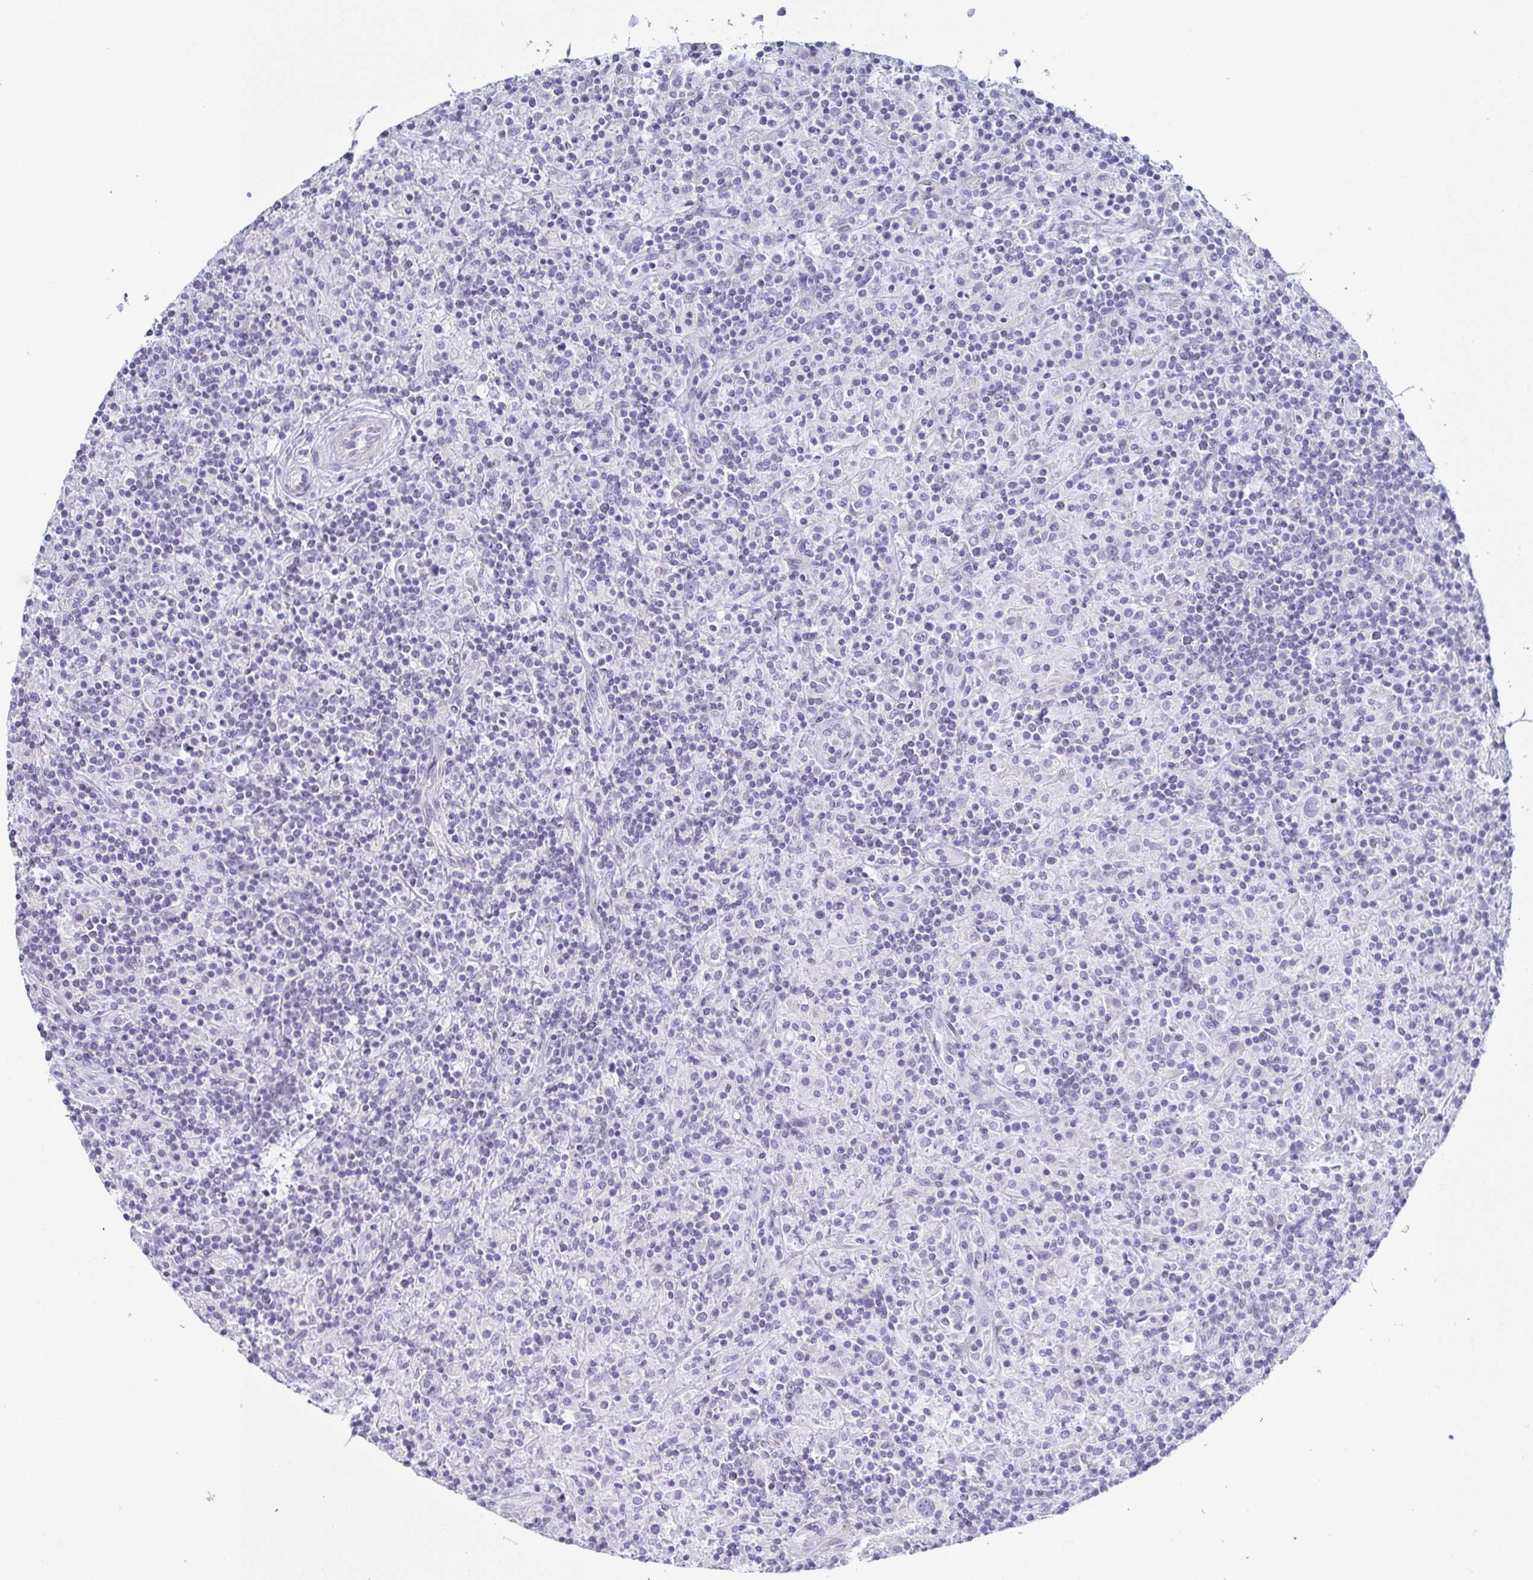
{"staining": {"intensity": "negative", "quantity": "none", "location": "none"}, "tissue": "lymphoma", "cell_type": "Tumor cells", "image_type": "cancer", "snomed": [{"axis": "morphology", "description": "Hodgkin's disease, NOS"}, {"axis": "topography", "description": "Lymph node"}], "caption": "This is an immunohistochemistry photomicrograph of human Hodgkin's disease. There is no expression in tumor cells.", "gene": "PRR27", "patient": {"sex": "male", "age": 70}}